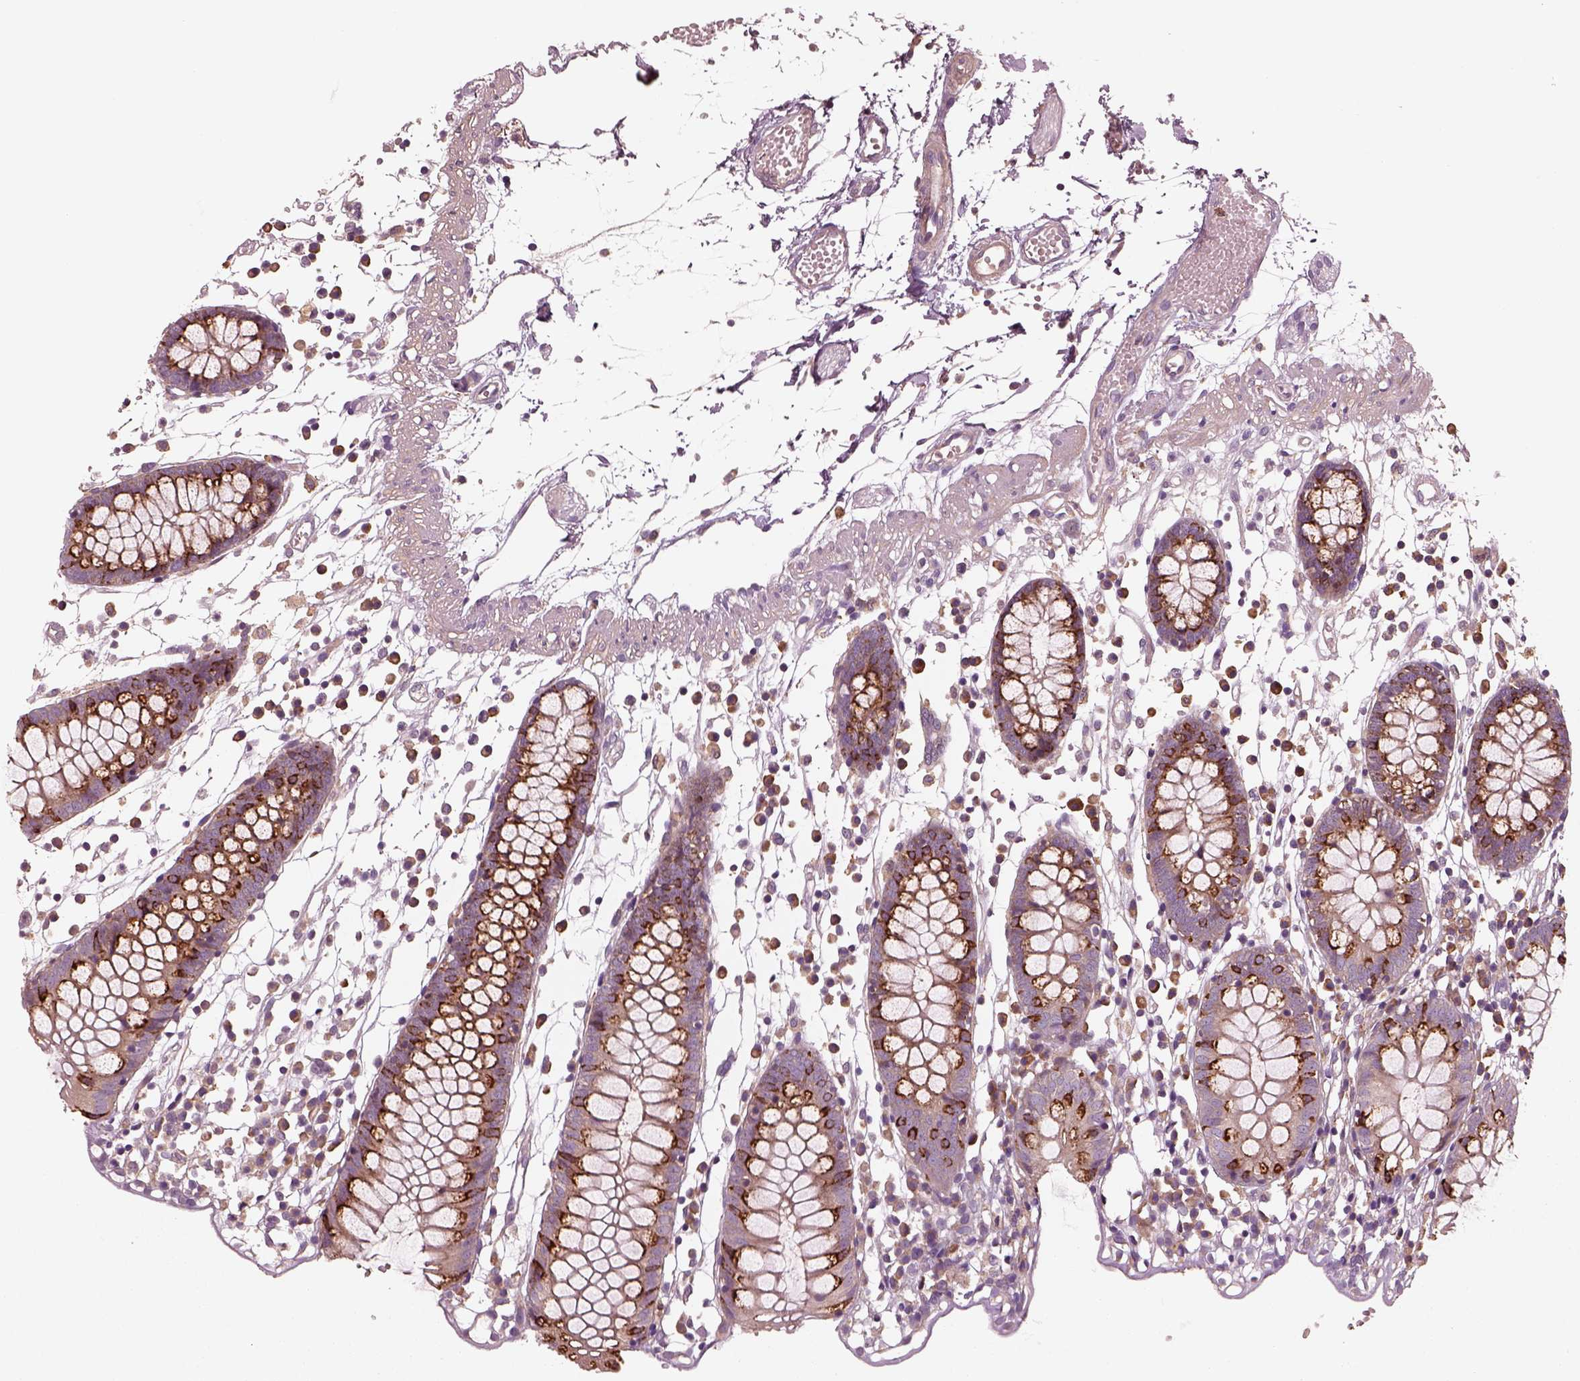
{"staining": {"intensity": "weak", "quantity": ">75%", "location": "cytoplasmic/membranous"}, "tissue": "colon", "cell_type": "Endothelial cells", "image_type": "normal", "snomed": [{"axis": "morphology", "description": "Normal tissue, NOS"}, {"axis": "morphology", "description": "Adenocarcinoma, NOS"}, {"axis": "topography", "description": "Colon"}], "caption": "Immunohistochemical staining of unremarkable human colon reveals low levels of weak cytoplasmic/membranous positivity in approximately >75% of endothelial cells.", "gene": "ASCC2", "patient": {"sex": "male", "age": 83}}